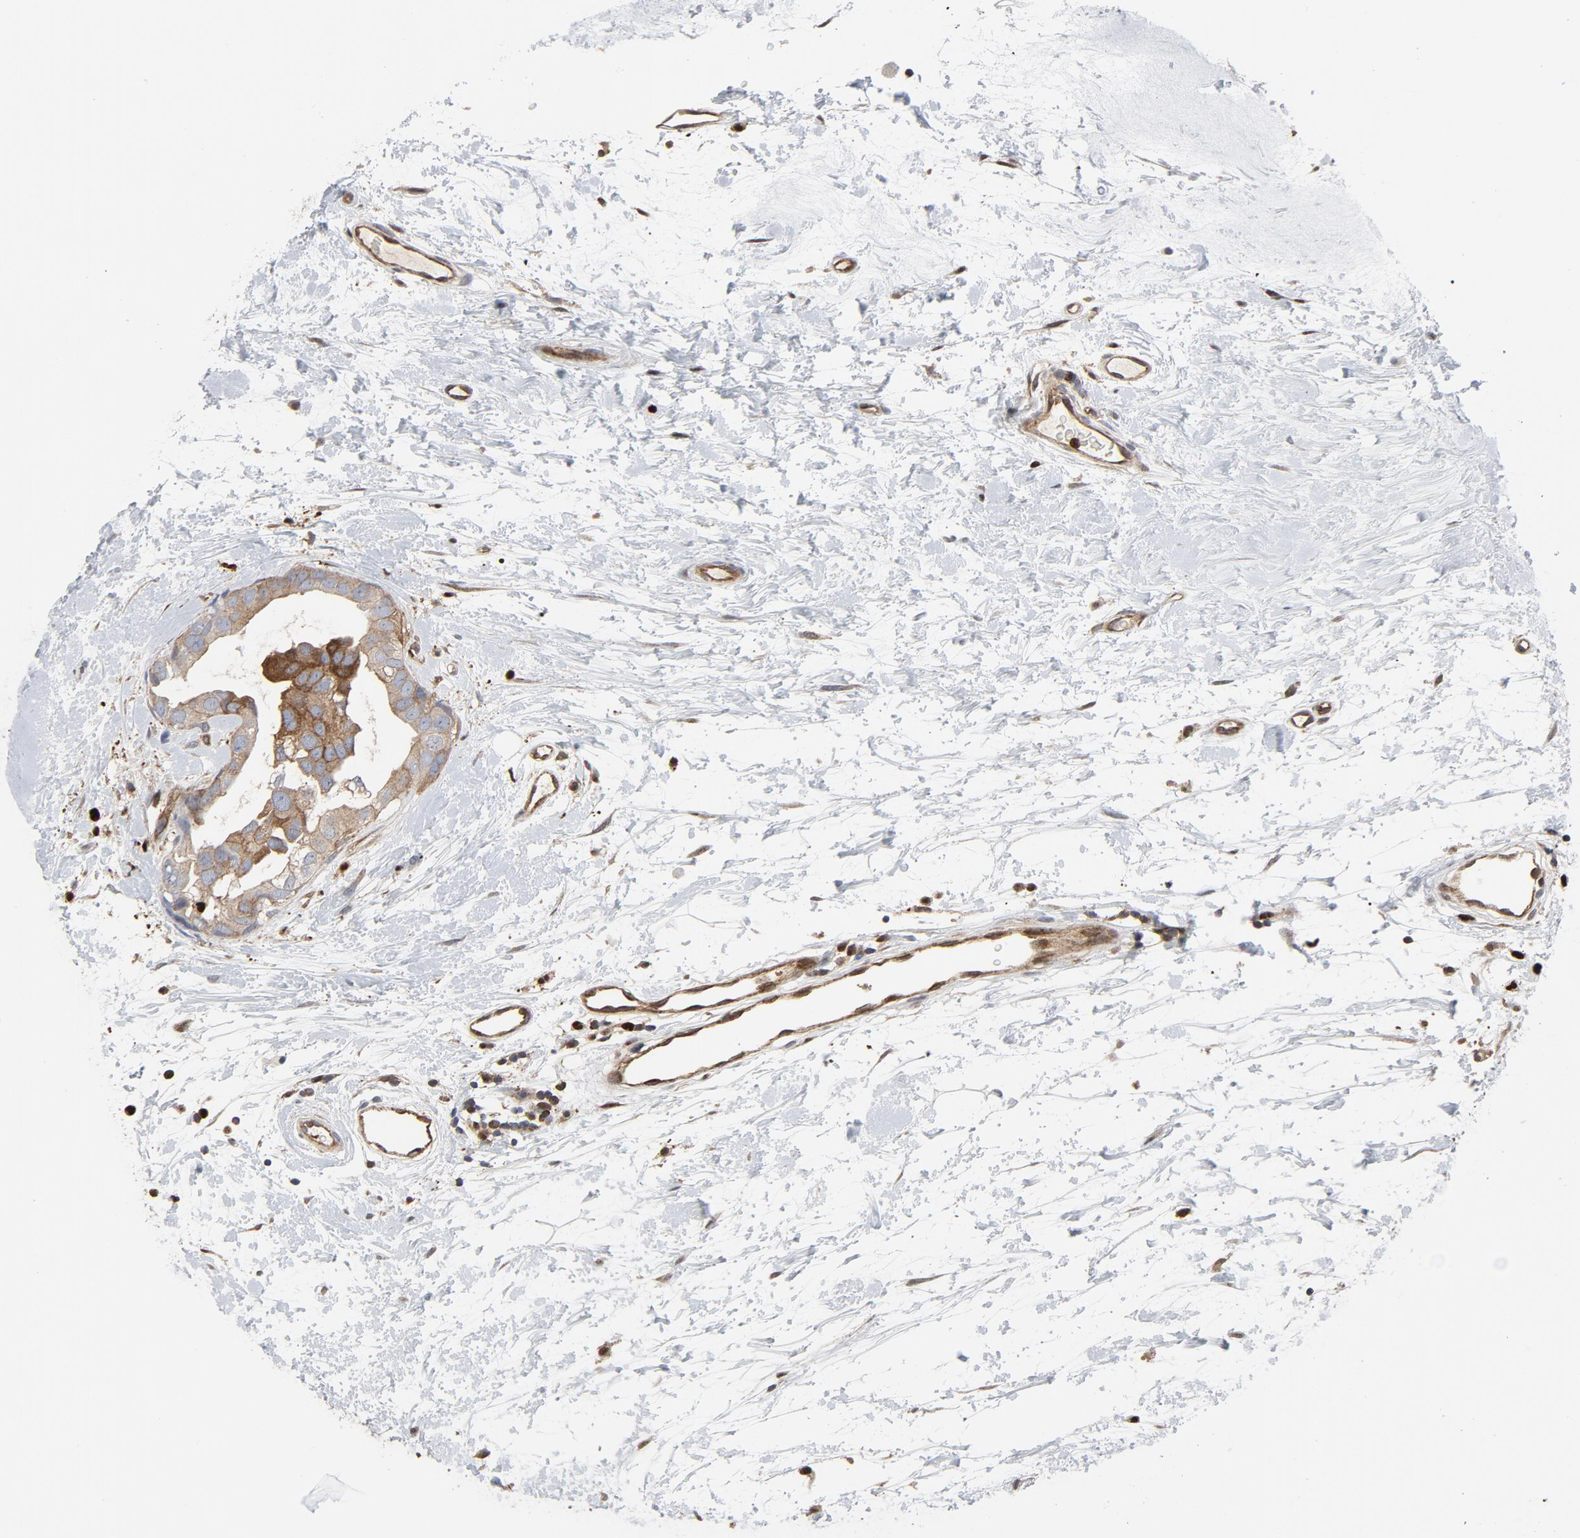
{"staining": {"intensity": "moderate", "quantity": ">75%", "location": "cytoplasmic/membranous"}, "tissue": "breast cancer", "cell_type": "Tumor cells", "image_type": "cancer", "snomed": [{"axis": "morphology", "description": "Duct carcinoma"}, {"axis": "topography", "description": "Breast"}], "caption": "Breast intraductal carcinoma stained with immunohistochemistry displays moderate cytoplasmic/membranous staining in approximately >75% of tumor cells.", "gene": "YES1", "patient": {"sex": "female", "age": 40}}